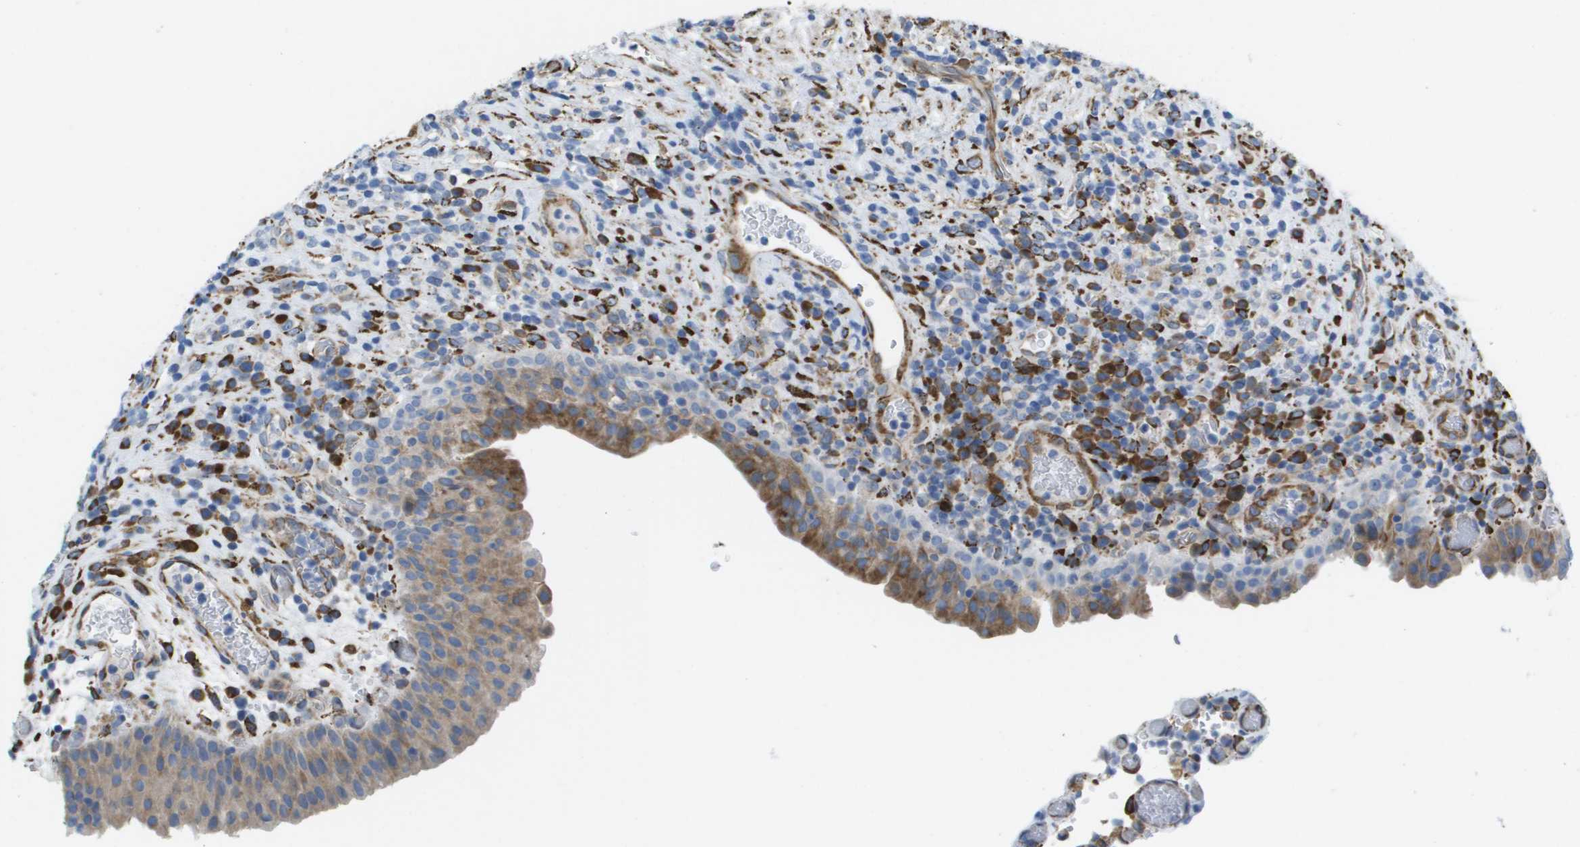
{"staining": {"intensity": "moderate", "quantity": ">75%", "location": "cytoplasmic/membranous"}, "tissue": "urothelial cancer", "cell_type": "Tumor cells", "image_type": "cancer", "snomed": [{"axis": "morphology", "description": "Urothelial carcinoma, Low grade"}, {"axis": "topography", "description": "Urinary bladder"}], "caption": "Immunohistochemistry (IHC) histopathology image of neoplastic tissue: urothelial cancer stained using immunohistochemistry shows medium levels of moderate protein expression localized specifically in the cytoplasmic/membranous of tumor cells, appearing as a cytoplasmic/membranous brown color.", "gene": "ST3GAL2", "patient": {"sex": "female", "age": 75}}